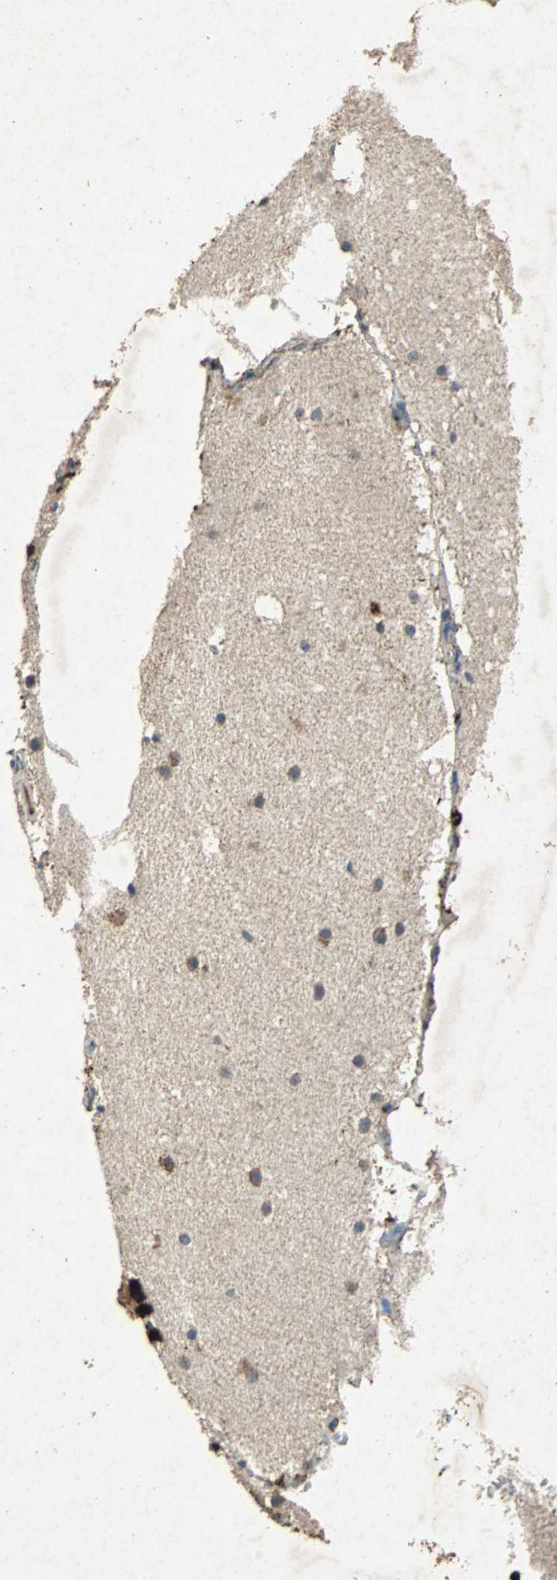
{"staining": {"intensity": "moderate", "quantity": ">75%", "location": "cytoplasmic/membranous"}, "tissue": "cerebellum", "cell_type": "Cells in granular layer", "image_type": "normal", "snomed": [{"axis": "morphology", "description": "Normal tissue, NOS"}, {"axis": "topography", "description": "Cerebellum"}], "caption": "Immunohistochemical staining of benign cerebellum exhibits >75% levels of moderate cytoplasmic/membranous protein staining in about >75% of cells in granular layer. The staining was performed using DAB (3,3'-diaminobenzidine) to visualize the protein expression in brown, while the nuclei were stained in blue with hematoxylin (Magnification: 20x).", "gene": "NAA10", "patient": {"sex": "male", "age": 45}}